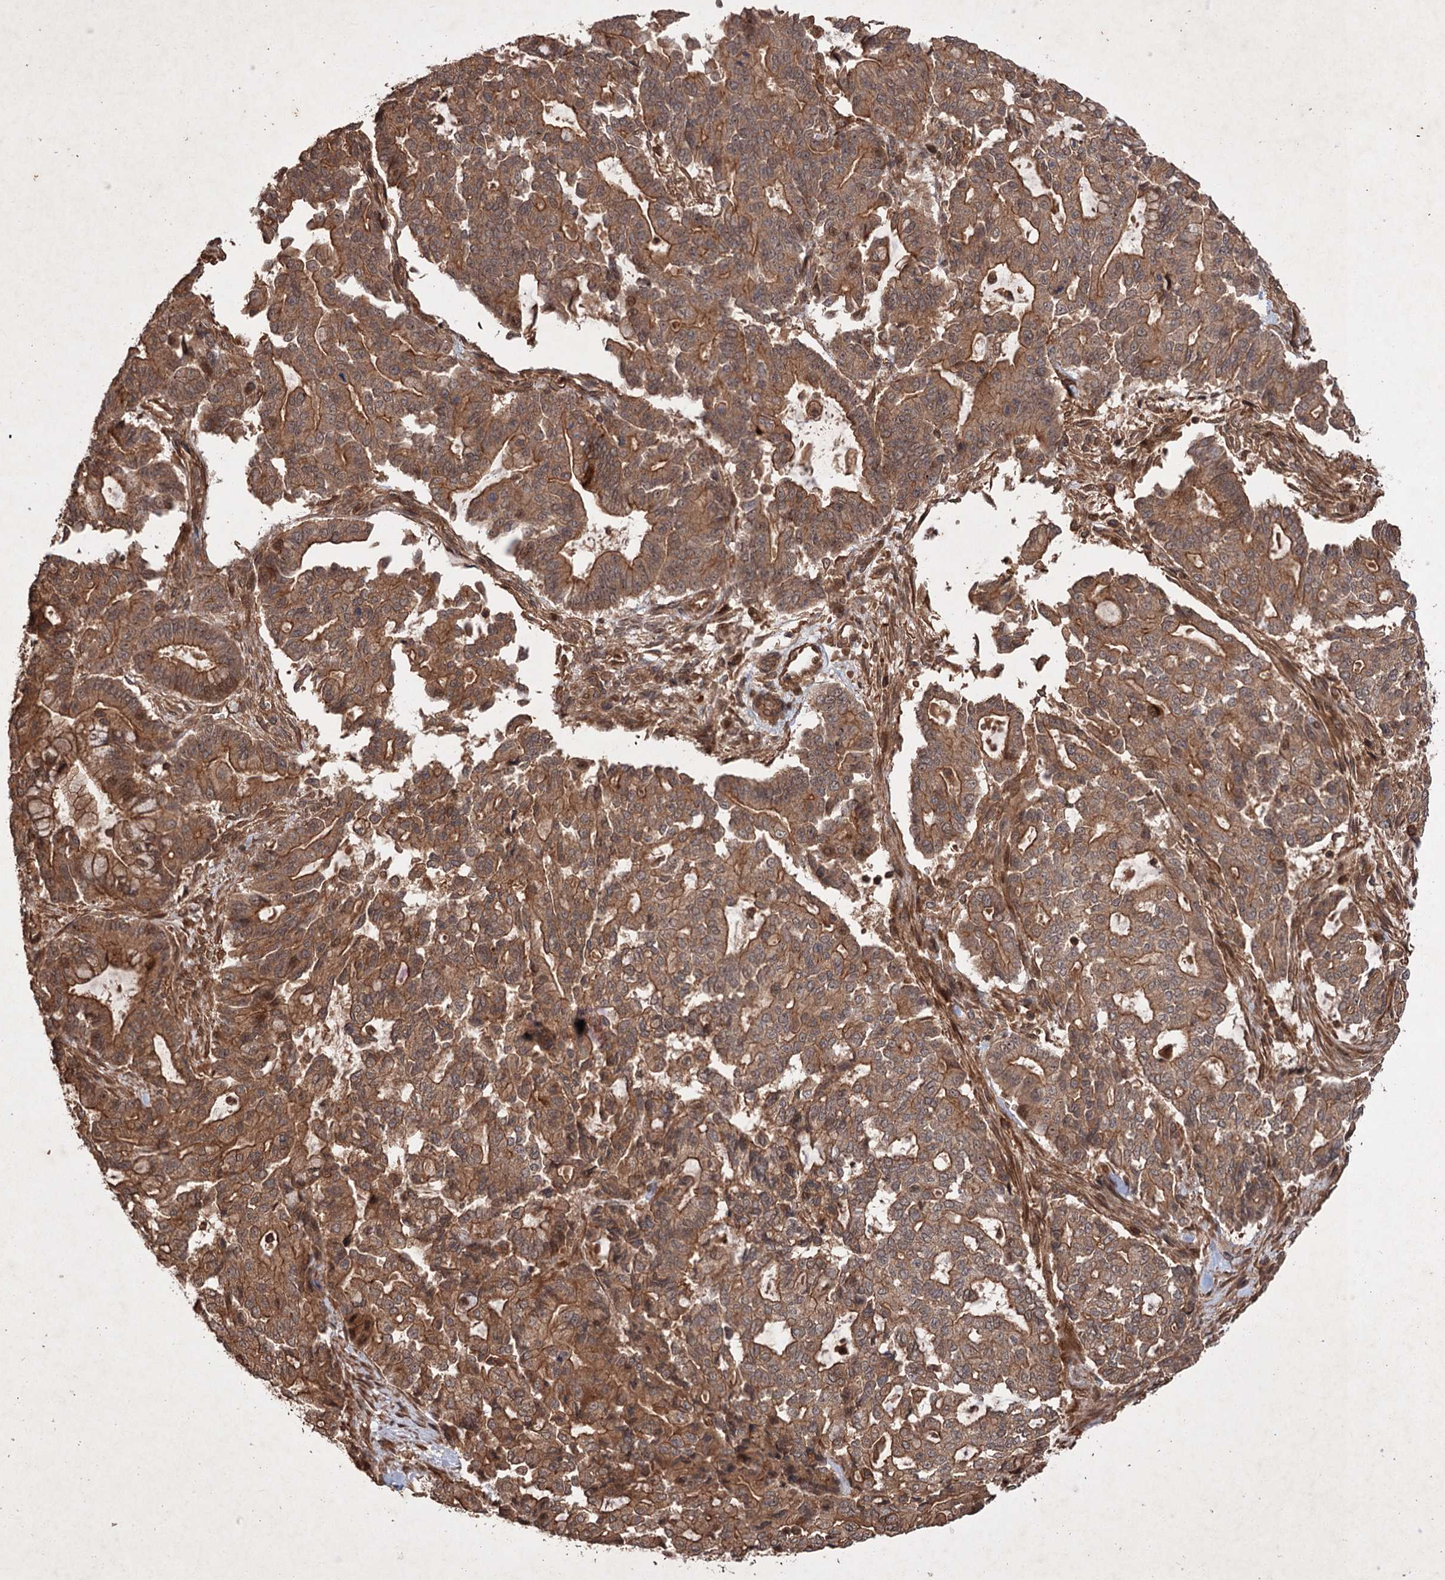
{"staining": {"intensity": "strong", "quantity": ">75%", "location": "cytoplasmic/membranous"}, "tissue": "pancreatic cancer", "cell_type": "Tumor cells", "image_type": "cancer", "snomed": [{"axis": "morphology", "description": "Adenocarcinoma, NOS"}, {"axis": "topography", "description": "Pancreas"}], "caption": "Protein expression analysis of human adenocarcinoma (pancreatic) reveals strong cytoplasmic/membranous expression in about >75% of tumor cells.", "gene": "ADK", "patient": {"sex": "male", "age": 63}}